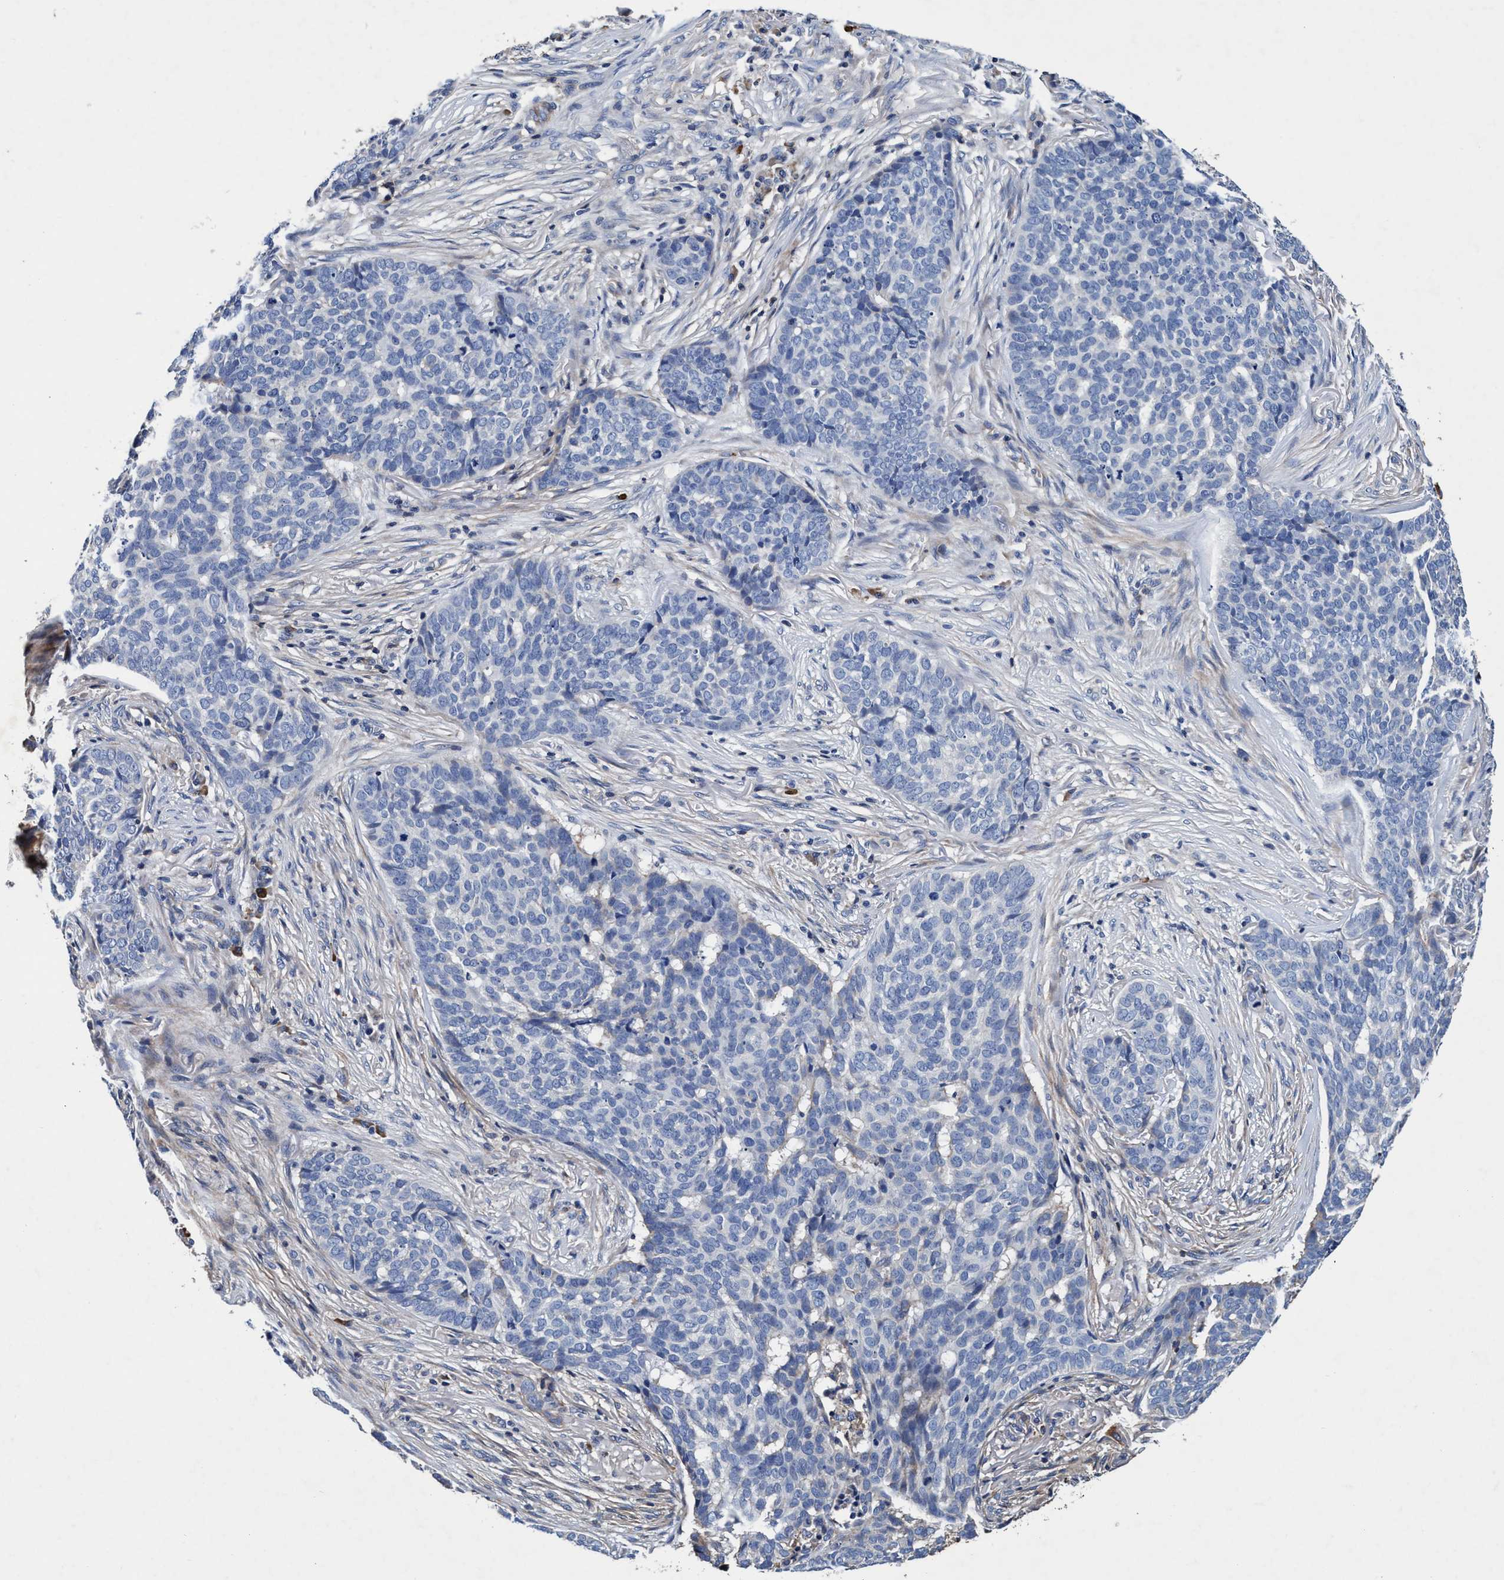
{"staining": {"intensity": "negative", "quantity": "none", "location": "none"}, "tissue": "skin cancer", "cell_type": "Tumor cells", "image_type": "cancer", "snomed": [{"axis": "morphology", "description": "Basal cell carcinoma"}, {"axis": "topography", "description": "Skin"}], "caption": "Immunohistochemistry (IHC) of basal cell carcinoma (skin) reveals no expression in tumor cells.", "gene": "RNF208", "patient": {"sex": "male", "age": 85}}